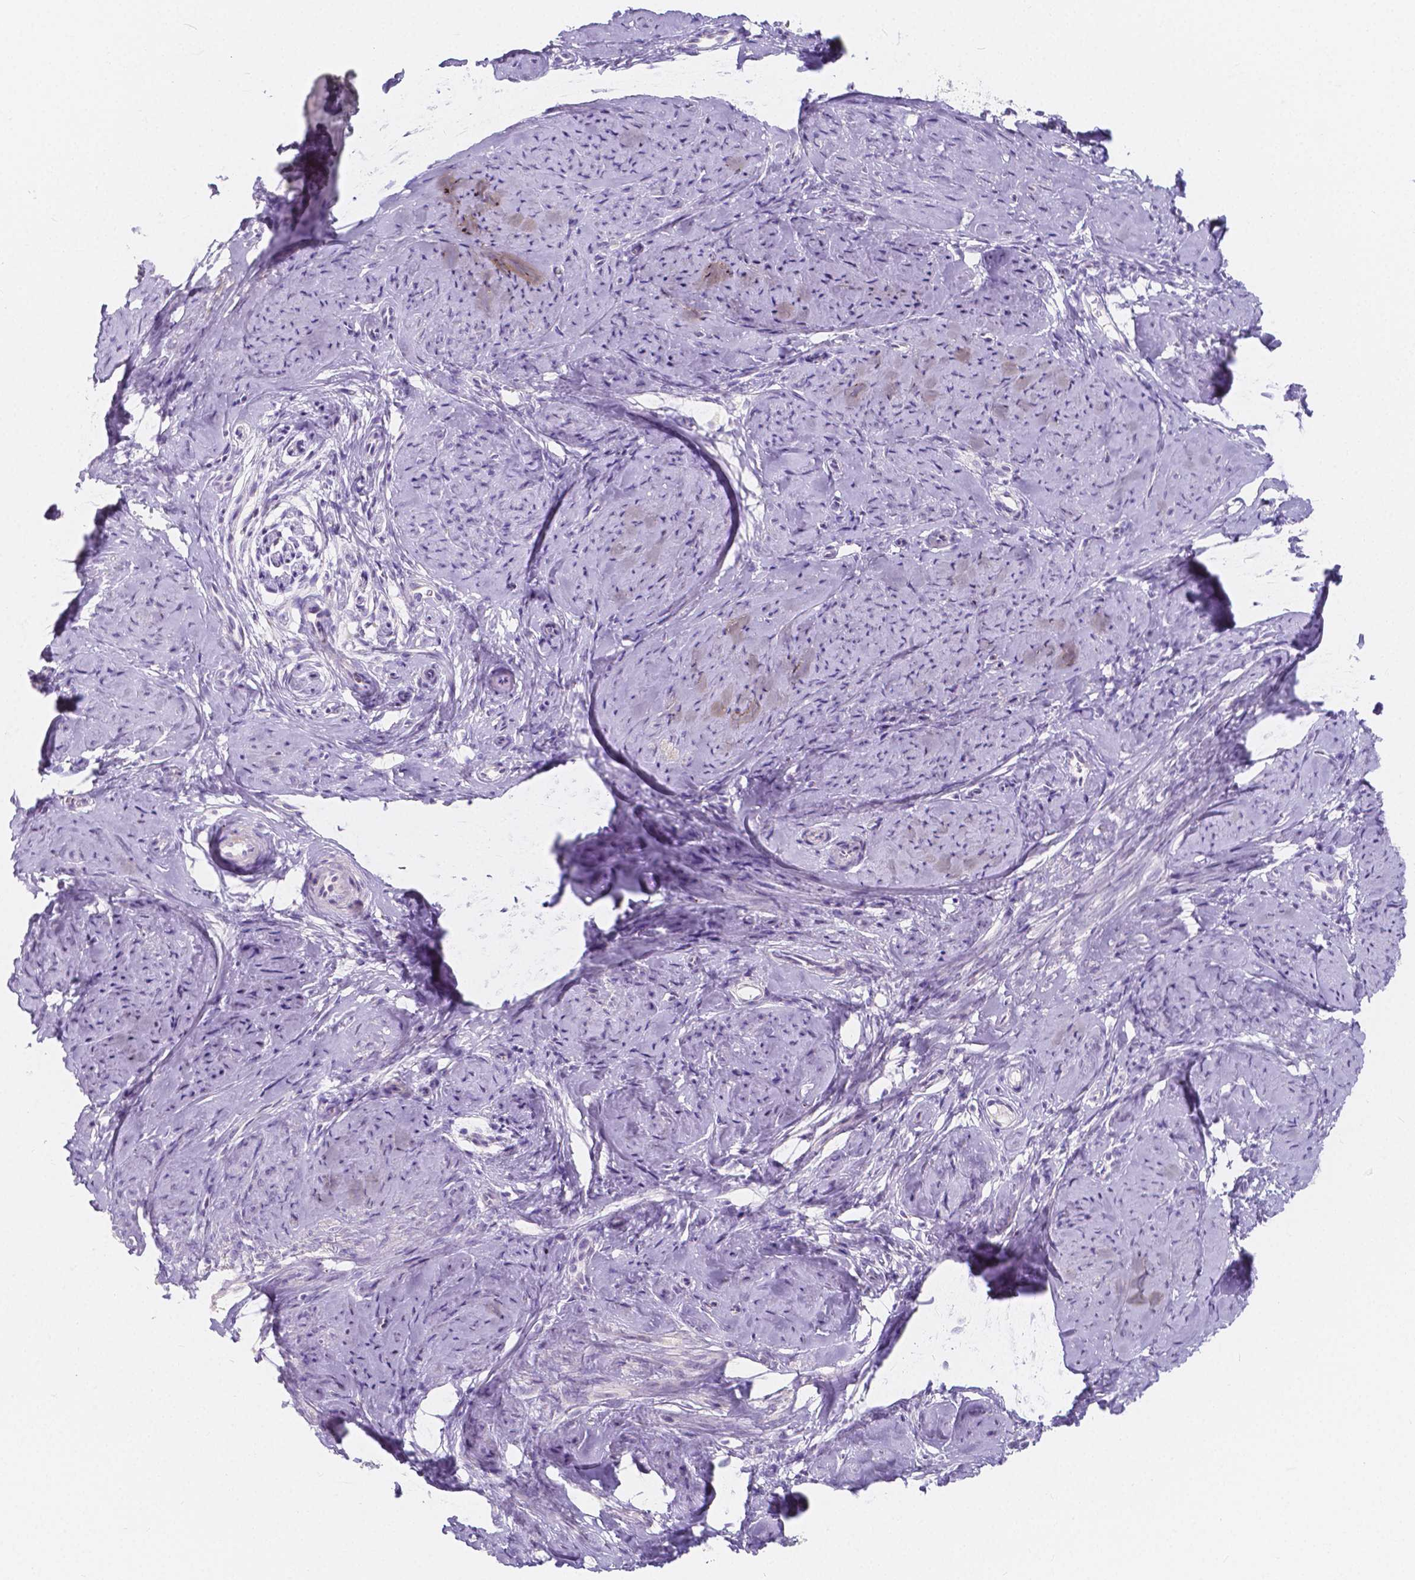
{"staining": {"intensity": "negative", "quantity": "none", "location": "none"}, "tissue": "smooth muscle", "cell_type": "Smooth muscle cells", "image_type": "normal", "snomed": [{"axis": "morphology", "description": "Normal tissue, NOS"}, {"axis": "topography", "description": "Smooth muscle"}], "caption": "A photomicrograph of smooth muscle stained for a protein shows no brown staining in smooth muscle cells. (Brightfield microscopy of DAB (3,3'-diaminobenzidine) immunohistochemistry at high magnification).", "gene": "RNF186", "patient": {"sex": "female", "age": 48}}